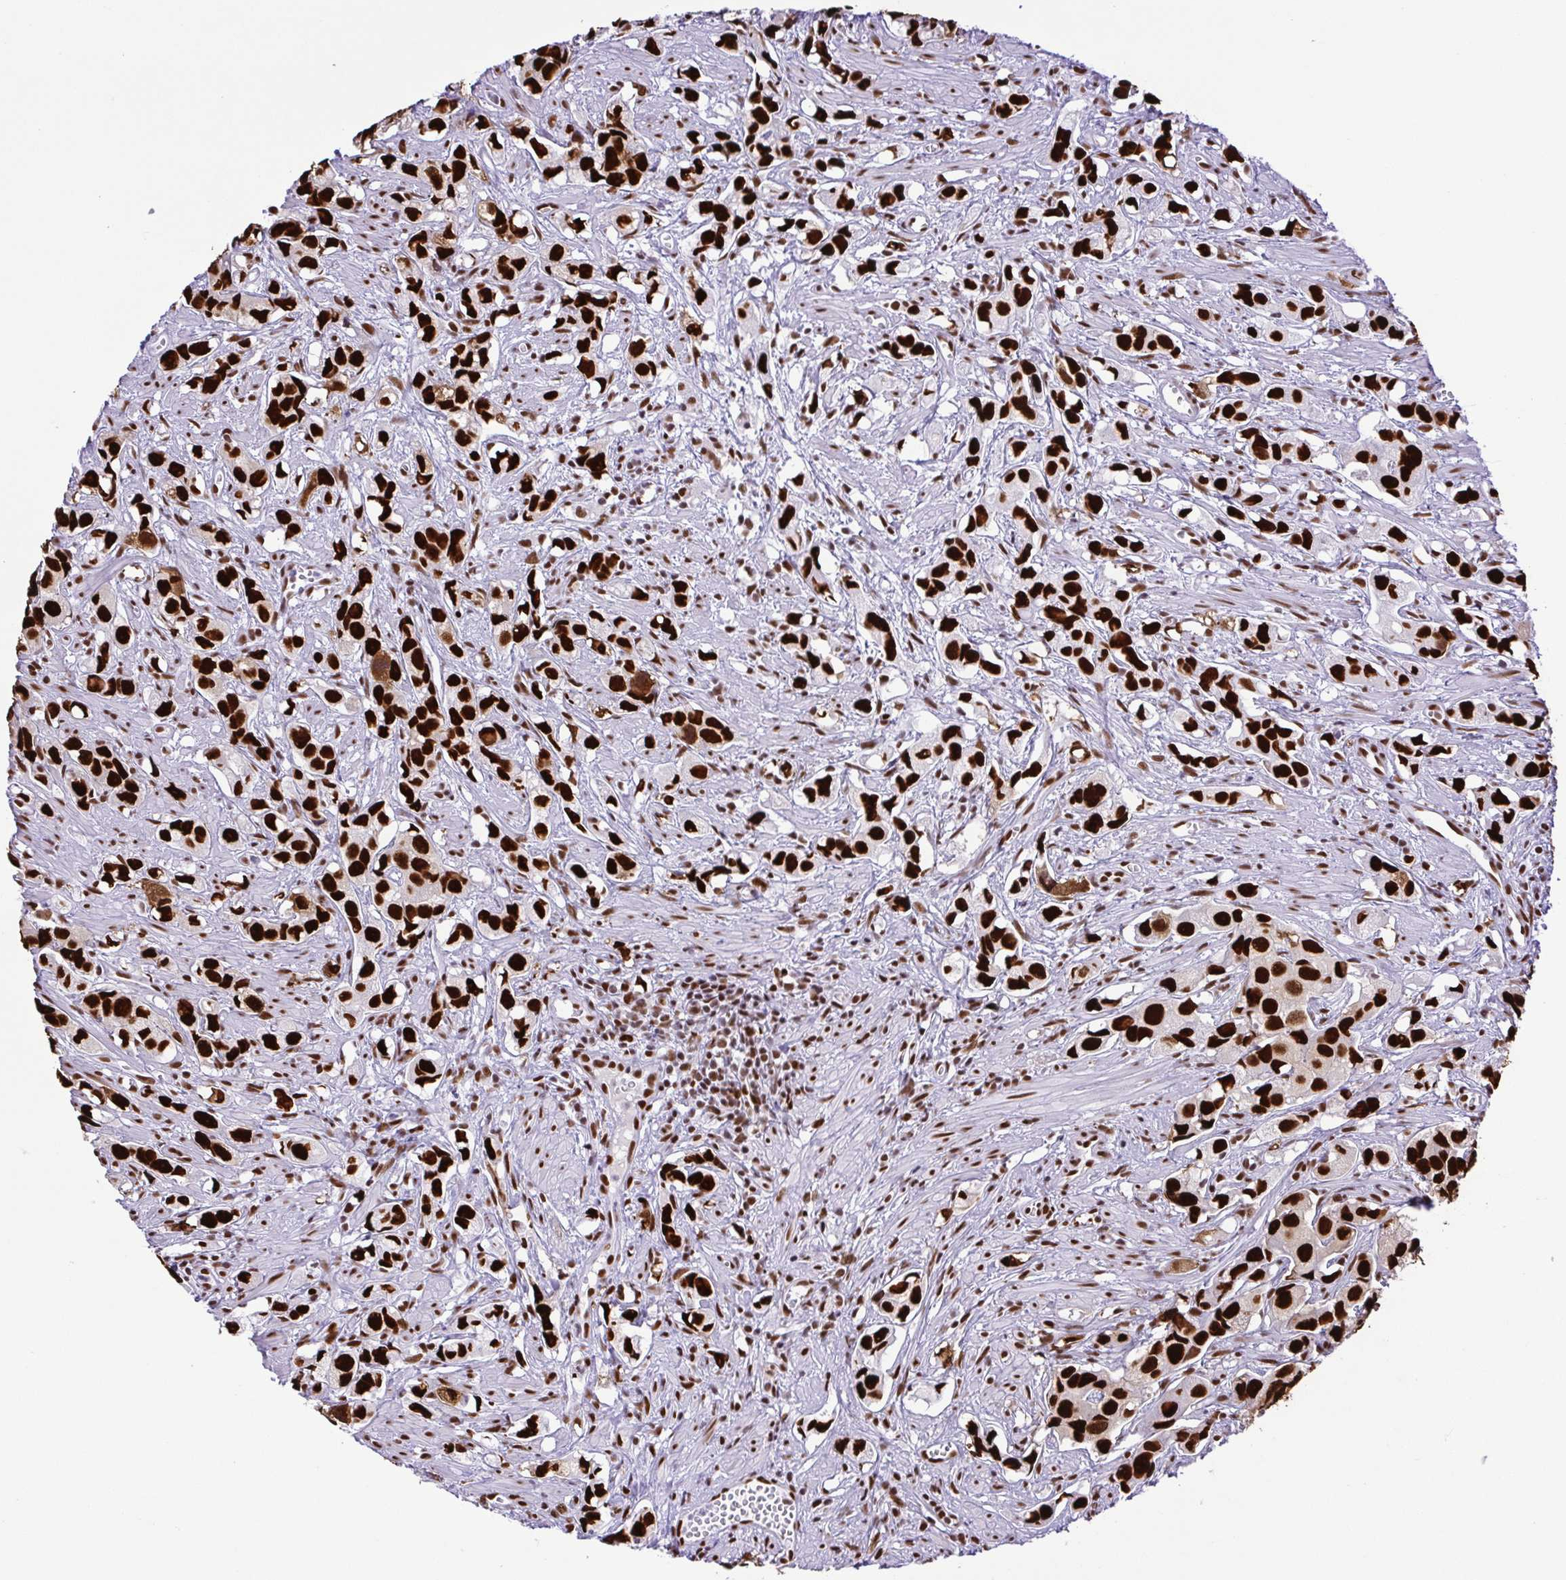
{"staining": {"intensity": "strong", "quantity": ">75%", "location": "nuclear"}, "tissue": "prostate cancer", "cell_type": "Tumor cells", "image_type": "cancer", "snomed": [{"axis": "morphology", "description": "Adenocarcinoma, High grade"}, {"axis": "topography", "description": "Prostate"}], "caption": "Immunohistochemical staining of human adenocarcinoma (high-grade) (prostate) reveals high levels of strong nuclear protein expression in approximately >75% of tumor cells.", "gene": "TRIM28", "patient": {"sex": "male", "age": 58}}